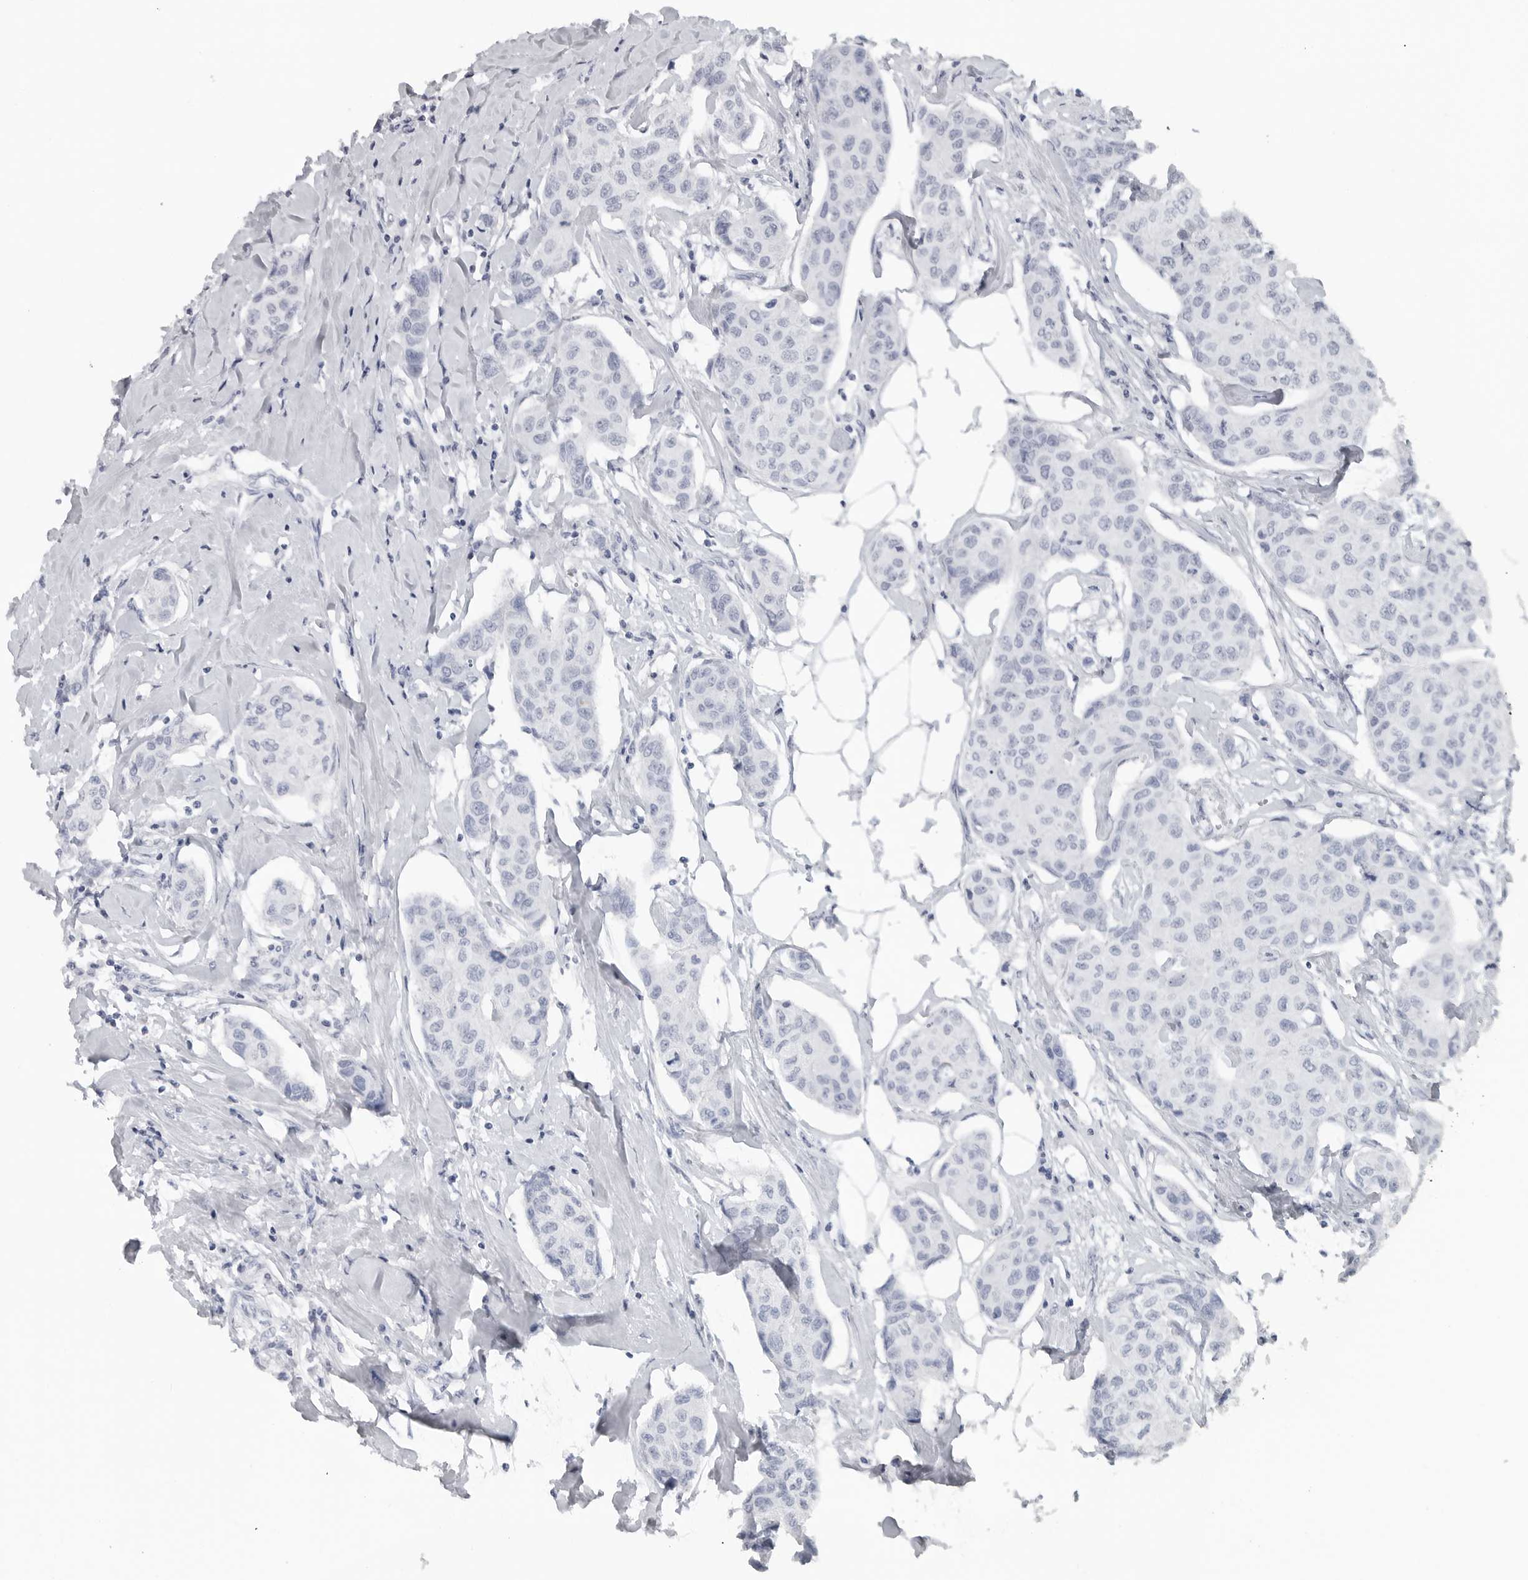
{"staining": {"intensity": "negative", "quantity": "none", "location": "none"}, "tissue": "breast cancer", "cell_type": "Tumor cells", "image_type": "cancer", "snomed": [{"axis": "morphology", "description": "Duct carcinoma"}, {"axis": "topography", "description": "Breast"}], "caption": "Tumor cells show no significant staining in invasive ductal carcinoma (breast).", "gene": "LY6D", "patient": {"sex": "female", "age": 80}}